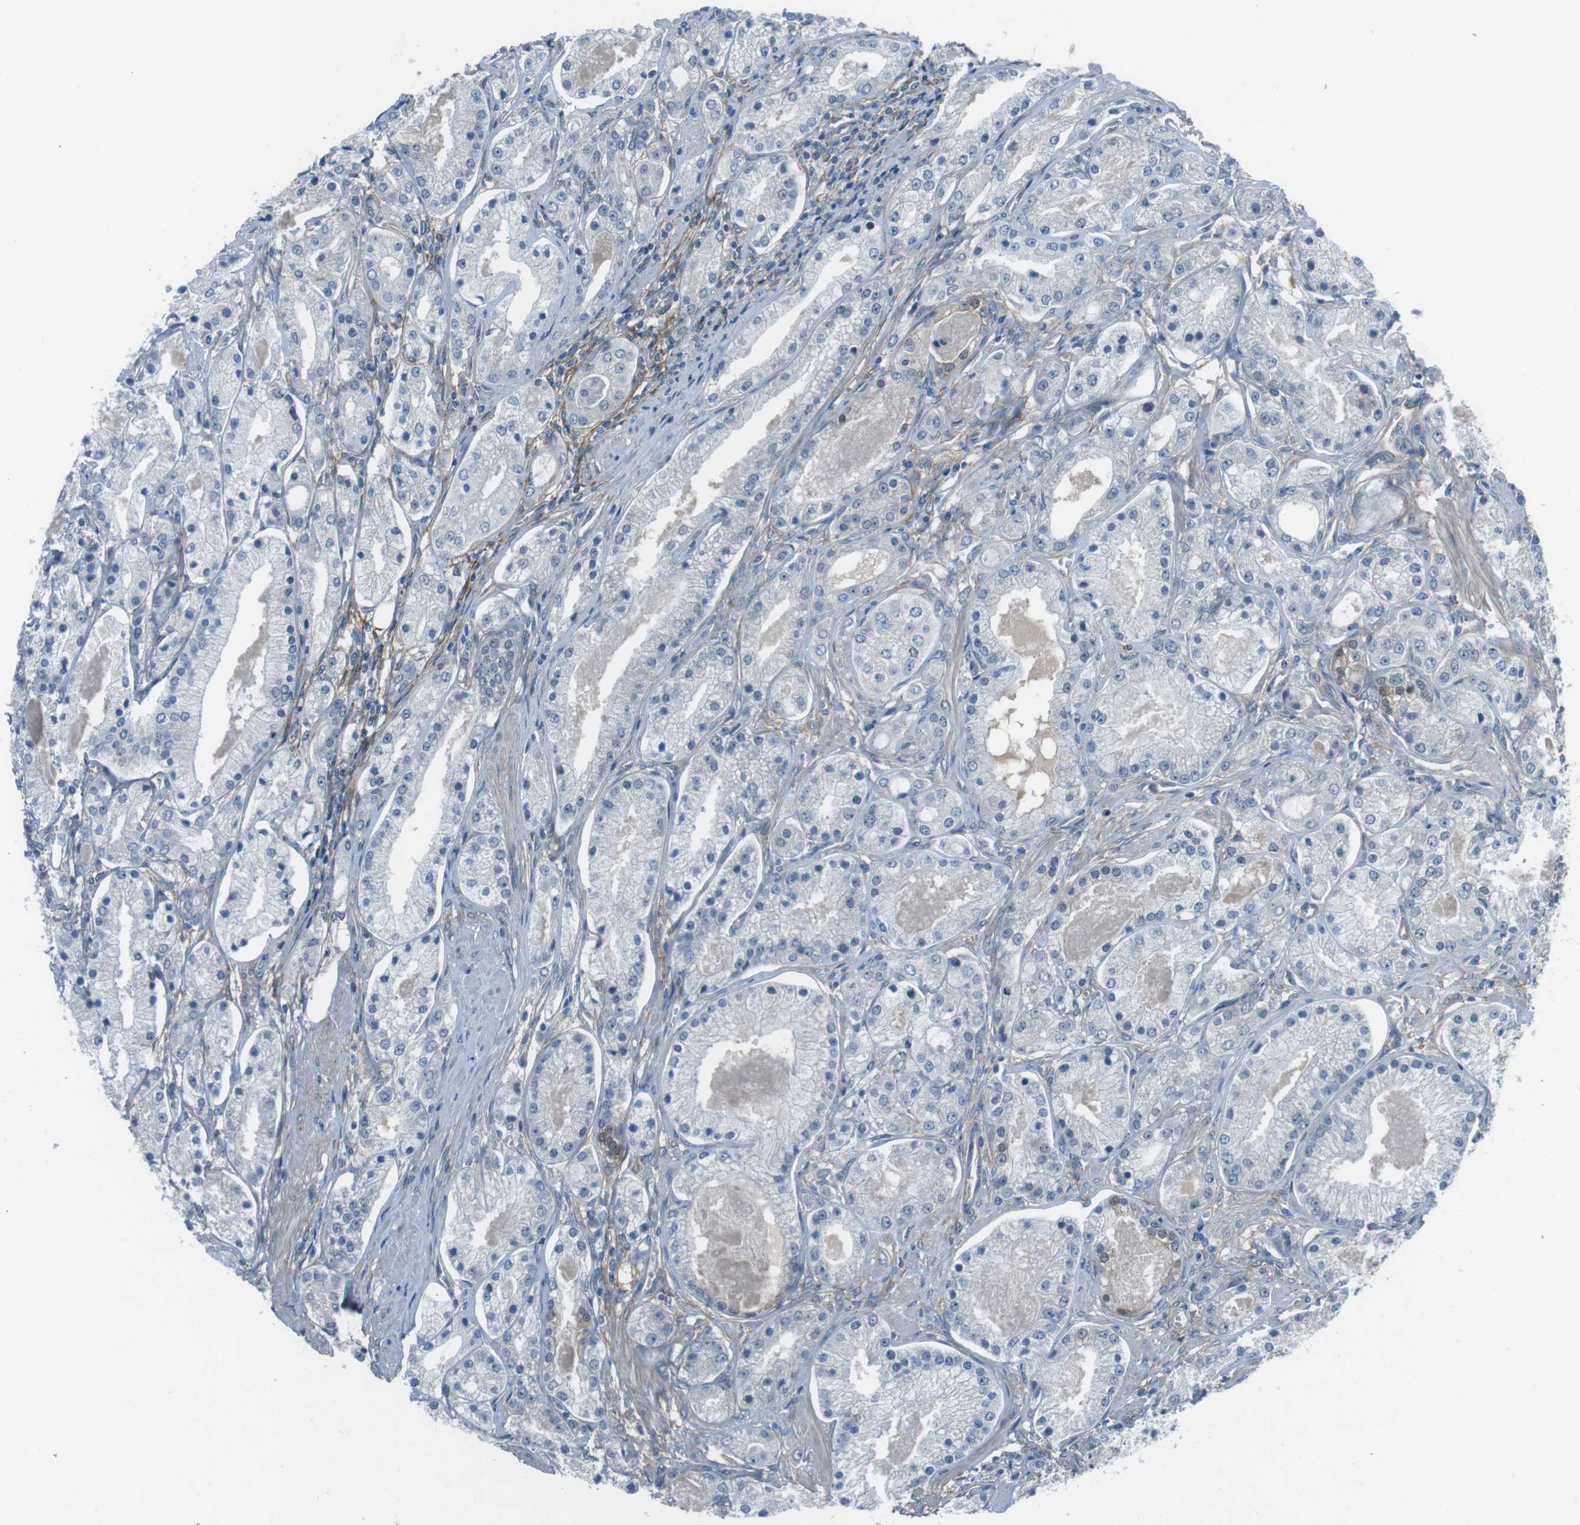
{"staining": {"intensity": "negative", "quantity": "none", "location": "none"}, "tissue": "prostate cancer", "cell_type": "Tumor cells", "image_type": "cancer", "snomed": [{"axis": "morphology", "description": "Adenocarcinoma, High grade"}, {"axis": "topography", "description": "Prostate"}], "caption": "Tumor cells are negative for protein expression in human prostate cancer (high-grade adenocarcinoma). (Stains: DAB (3,3'-diaminobenzidine) immunohistochemistry (IHC) with hematoxylin counter stain, Microscopy: brightfield microscopy at high magnification).", "gene": "ANK2", "patient": {"sex": "male", "age": 66}}